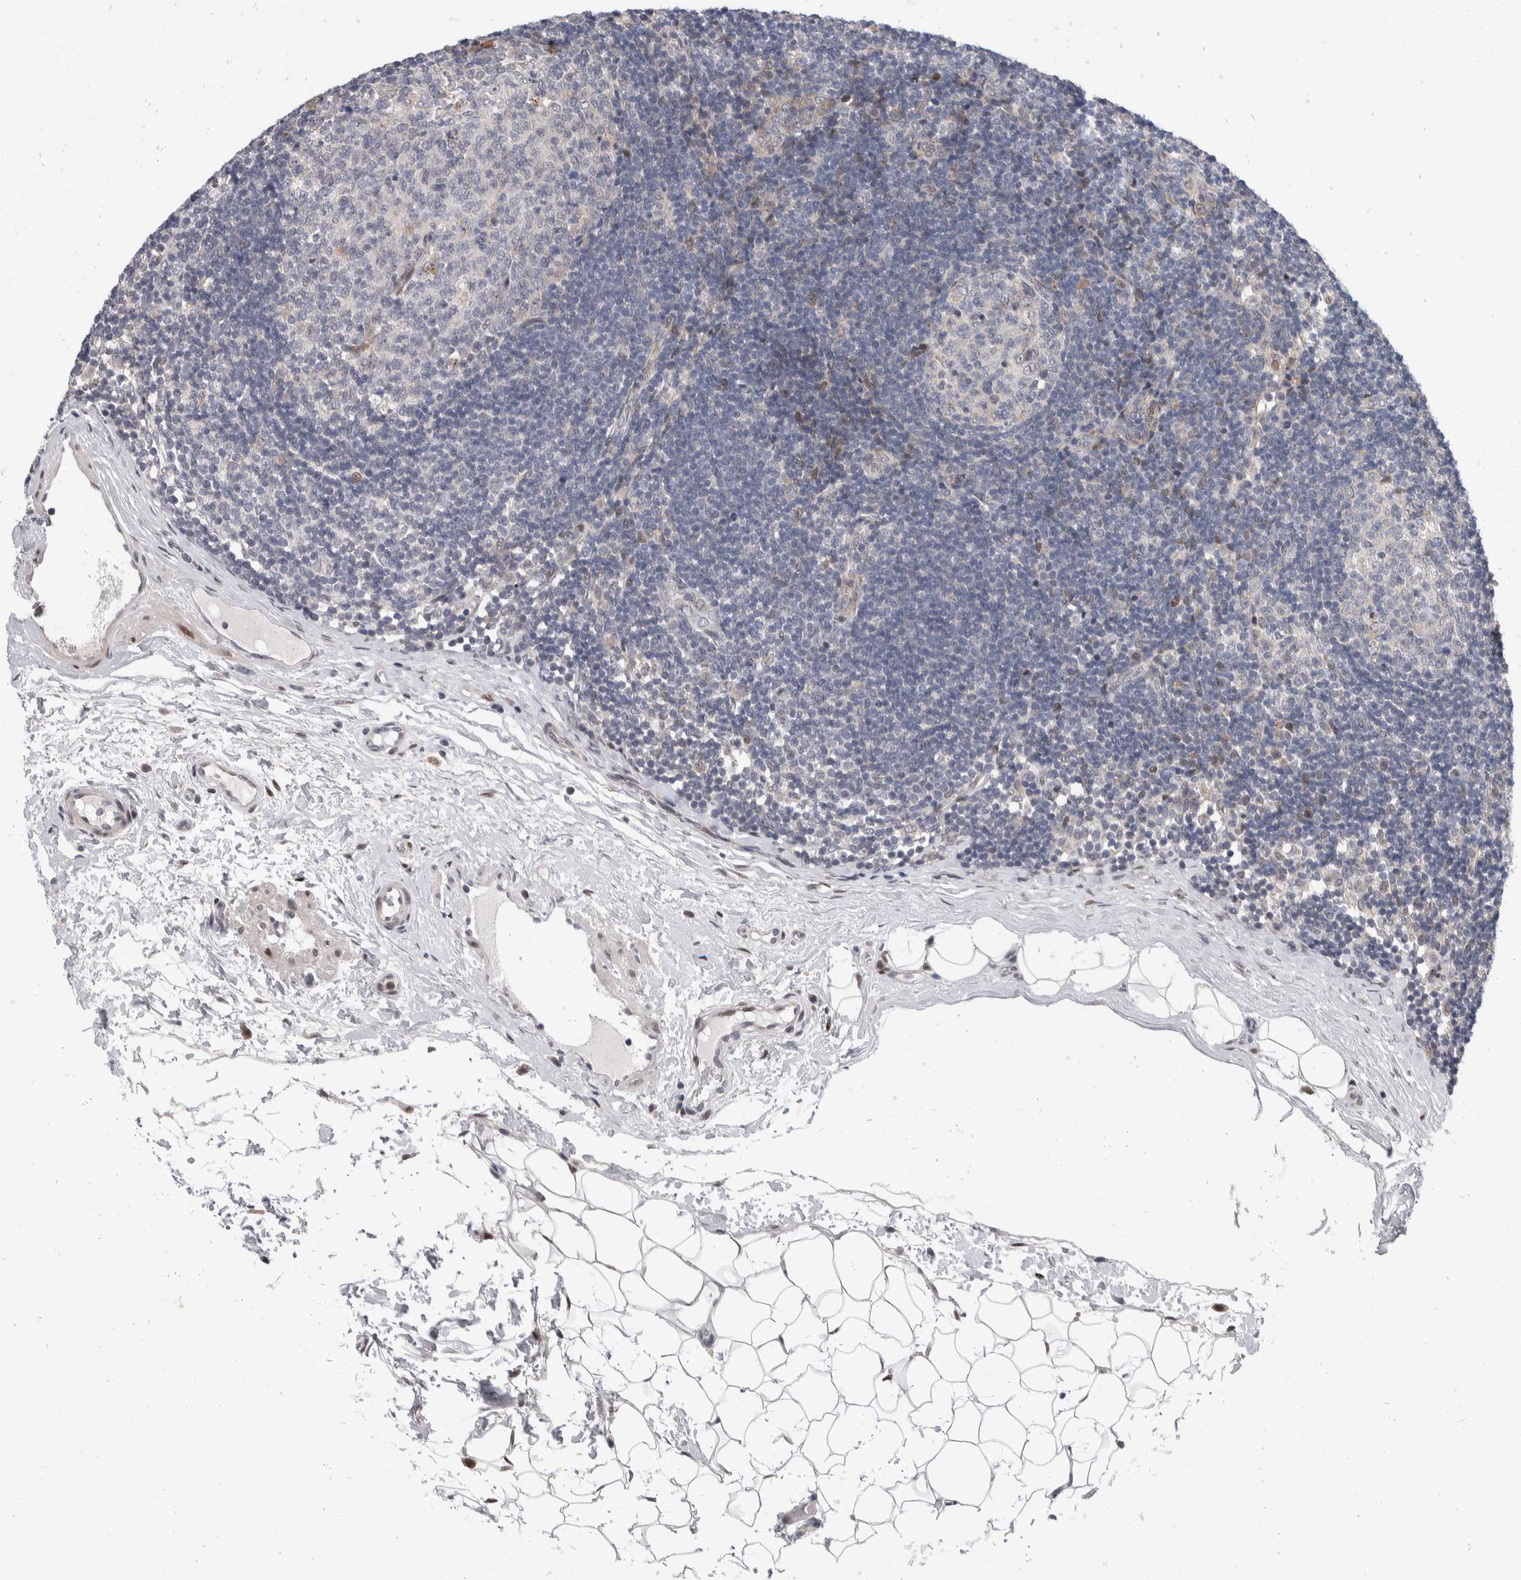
{"staining": {"intensity": "negative", "quantity": "none", "location": "none"}, "tissue": "lymph node", "cell_type": "Germinal center cells", "image_type": "normal", "snomed": [{"axis": "morphology", "description": "Normal tissue, NOS"}, {"axis": "topography", "description": "Lymph node"}], "caption": "This is a photomicrograph of immunohistochemistry staining of normal lymph node, which shows no positivity in germinal center cells. (Immunohistochemistry (ihc), brightfield microscopy, high magnification).", "gene": "ZNF703", "patient": {"sex": "female", "age": 22}}